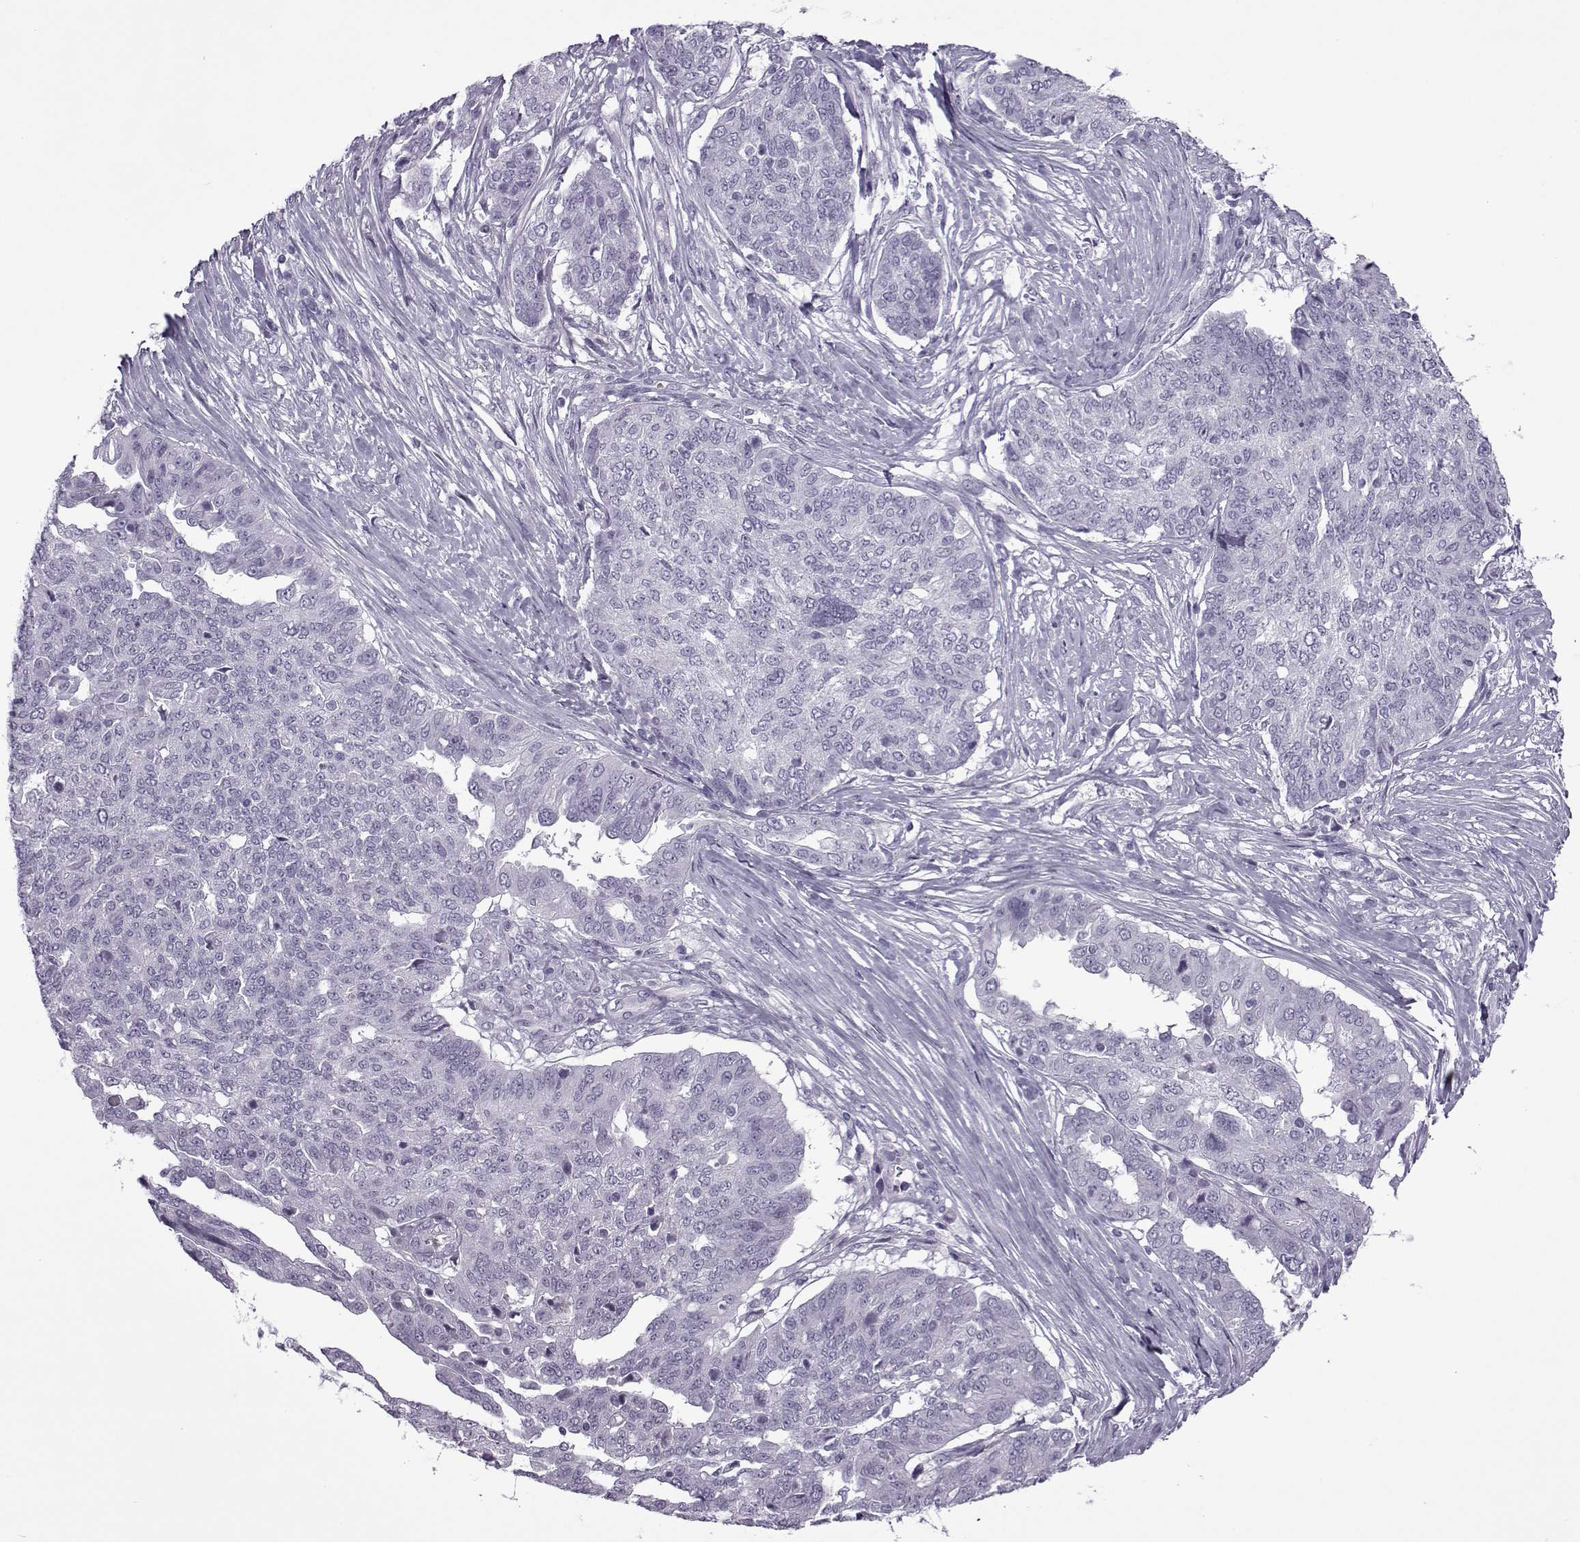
{"staining": {"intensity": "negative", "quantity": "none", "location": "none"}, "tissue": "ovarian cancer", "cell_type": "Tumor cells", "image_type": "cancer", "snomed": [{"axis": "morphology", "description": "Cystadenocarcinoma, serous, NOS"}, {"axis": "topography", "description": "Ovary"}], "caption": "Histopathology image shows no significant protein staining in tumor cells of ovarian cancer.", "gene": "OIP5", "patient": {"sex": "female", "age": 67}}